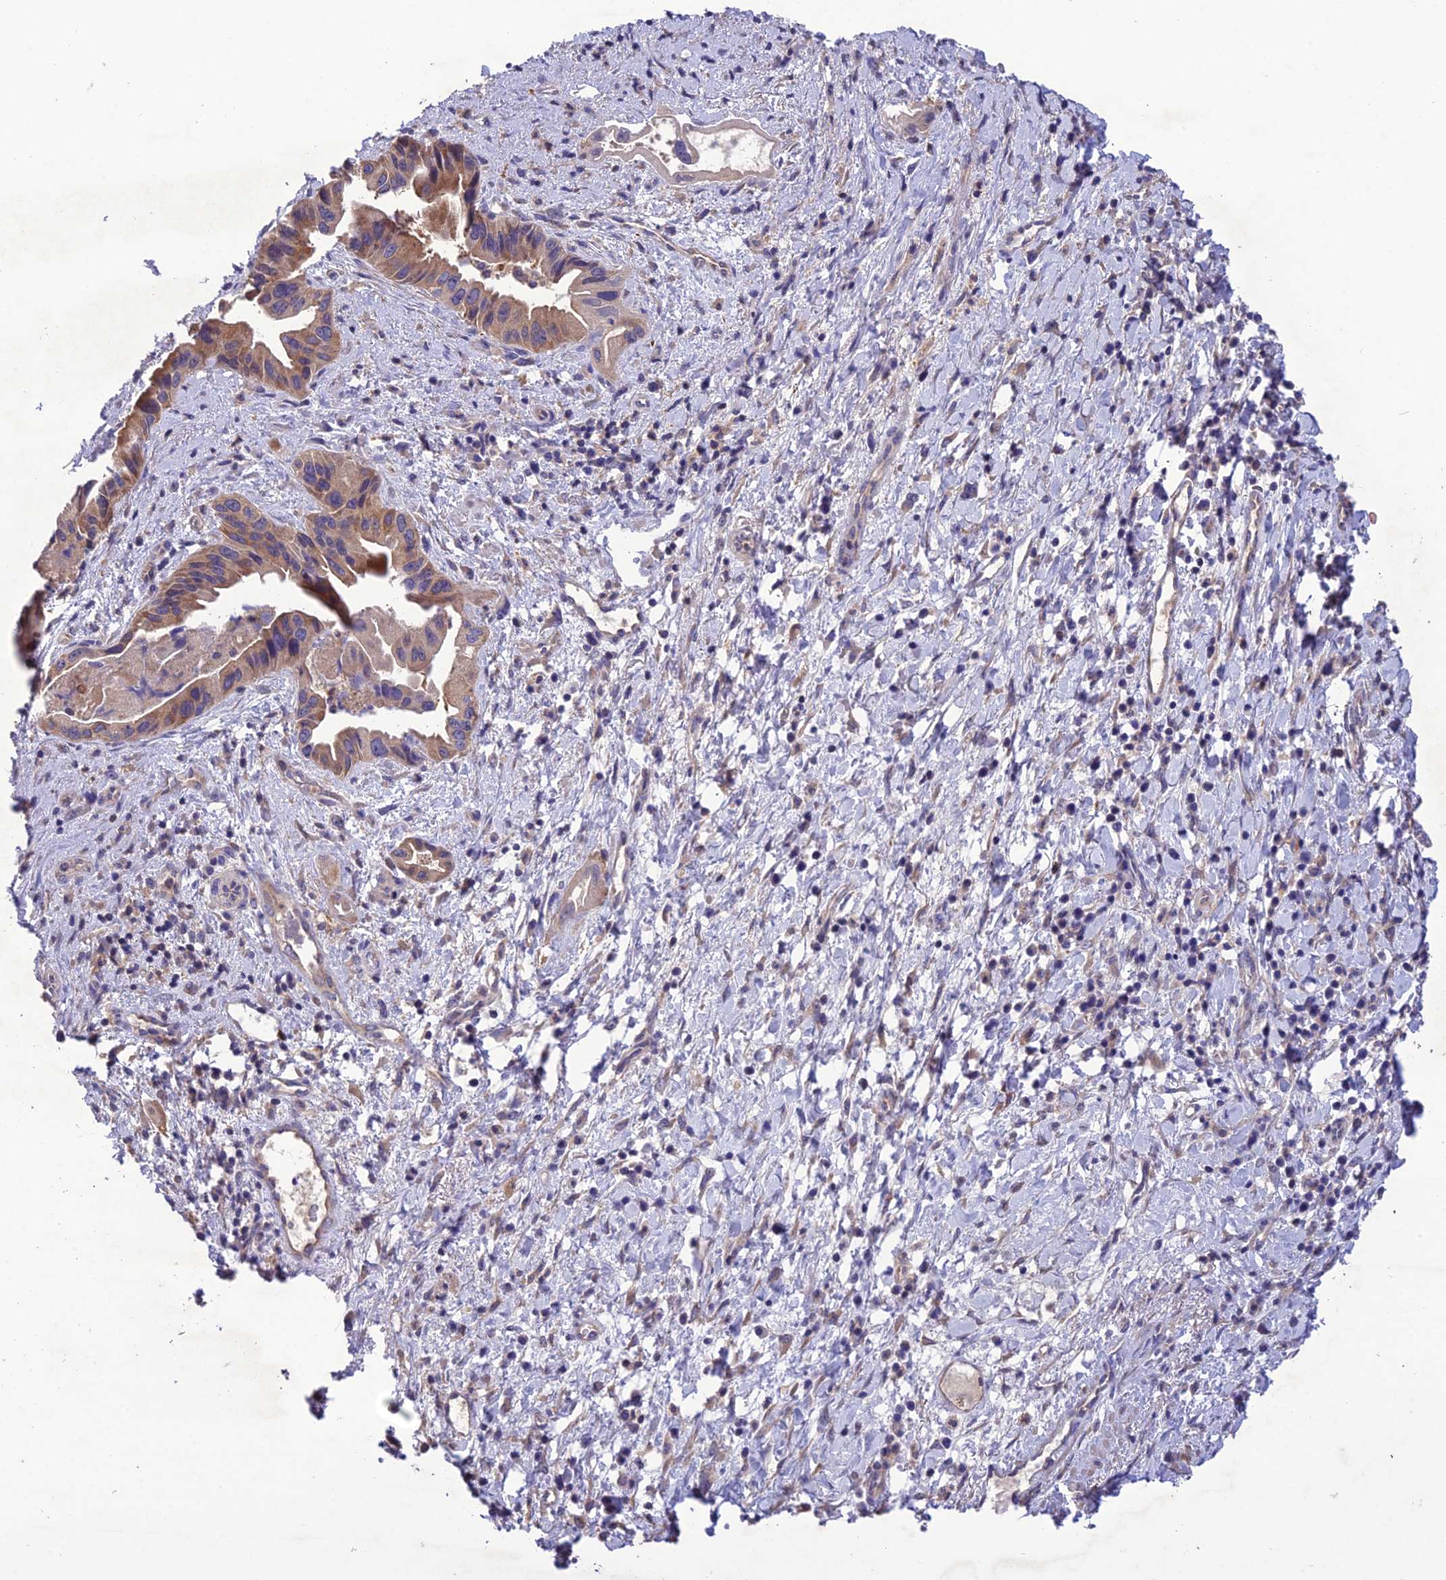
{"staining": {"intensity": "moderate", "quantity": ">75%", "location": "cytoplasmic/membranous"}, "tissue": "pancreatic cancer", "cell_type": "Tumor cells", "image_type": "cancer", "snomed": [{"axis": "morphology", "description": "Adenocarcinoma, NOS"}, {"axis": "topography", "description": "Pancreas"}], "caption": "Tumor cells show medium levels of moderate cytoplasmic/membranous positivity in about >75% of cells in human pancreatic adenocarcinoma.", "gene": "SNX24", "patient": {"sex": "female", "age": 77}}